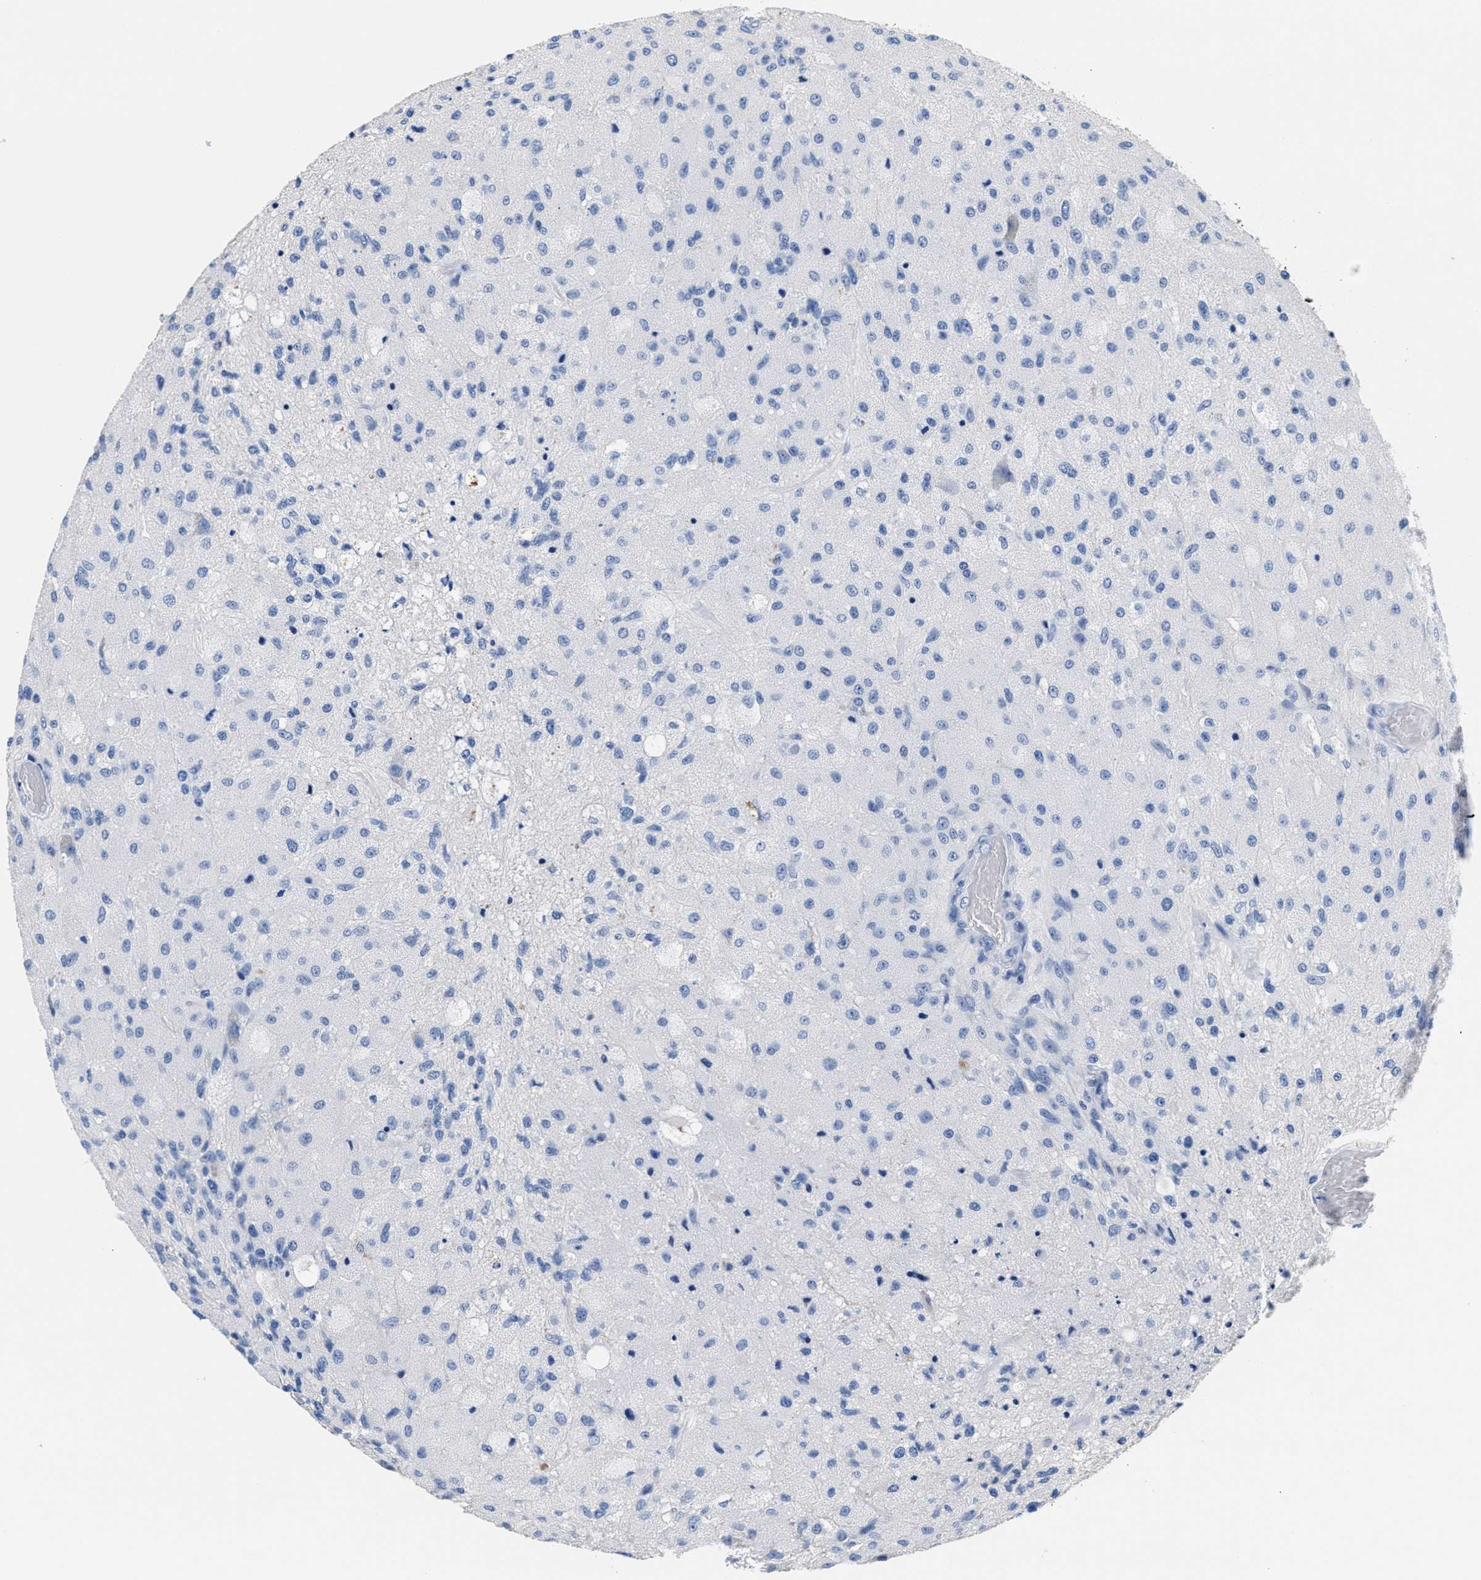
{"staining": {"intensity": "negative", "quantity": "none", "location": "none"}, "tissue": "glioma", "cell_type": "Tumor cells", "image_type": "cancer", "snomed": [{"axis": "morphology", "description": "Normal tissue, NOS"}, {"axis": "morphology", "description": "Glioma, malignant, High grade"}, {"axis": "topography", "description": "Cerebral cortex"}], "caption": "This micrograph is of high-grade glioma (malignant) stained with IHC to label a protein in brown with the nuclei are counter-stained blue. There is no expression in tumor cells.", "gene": "SLFN13", "patient": {"sex": "male", "age": 77}}